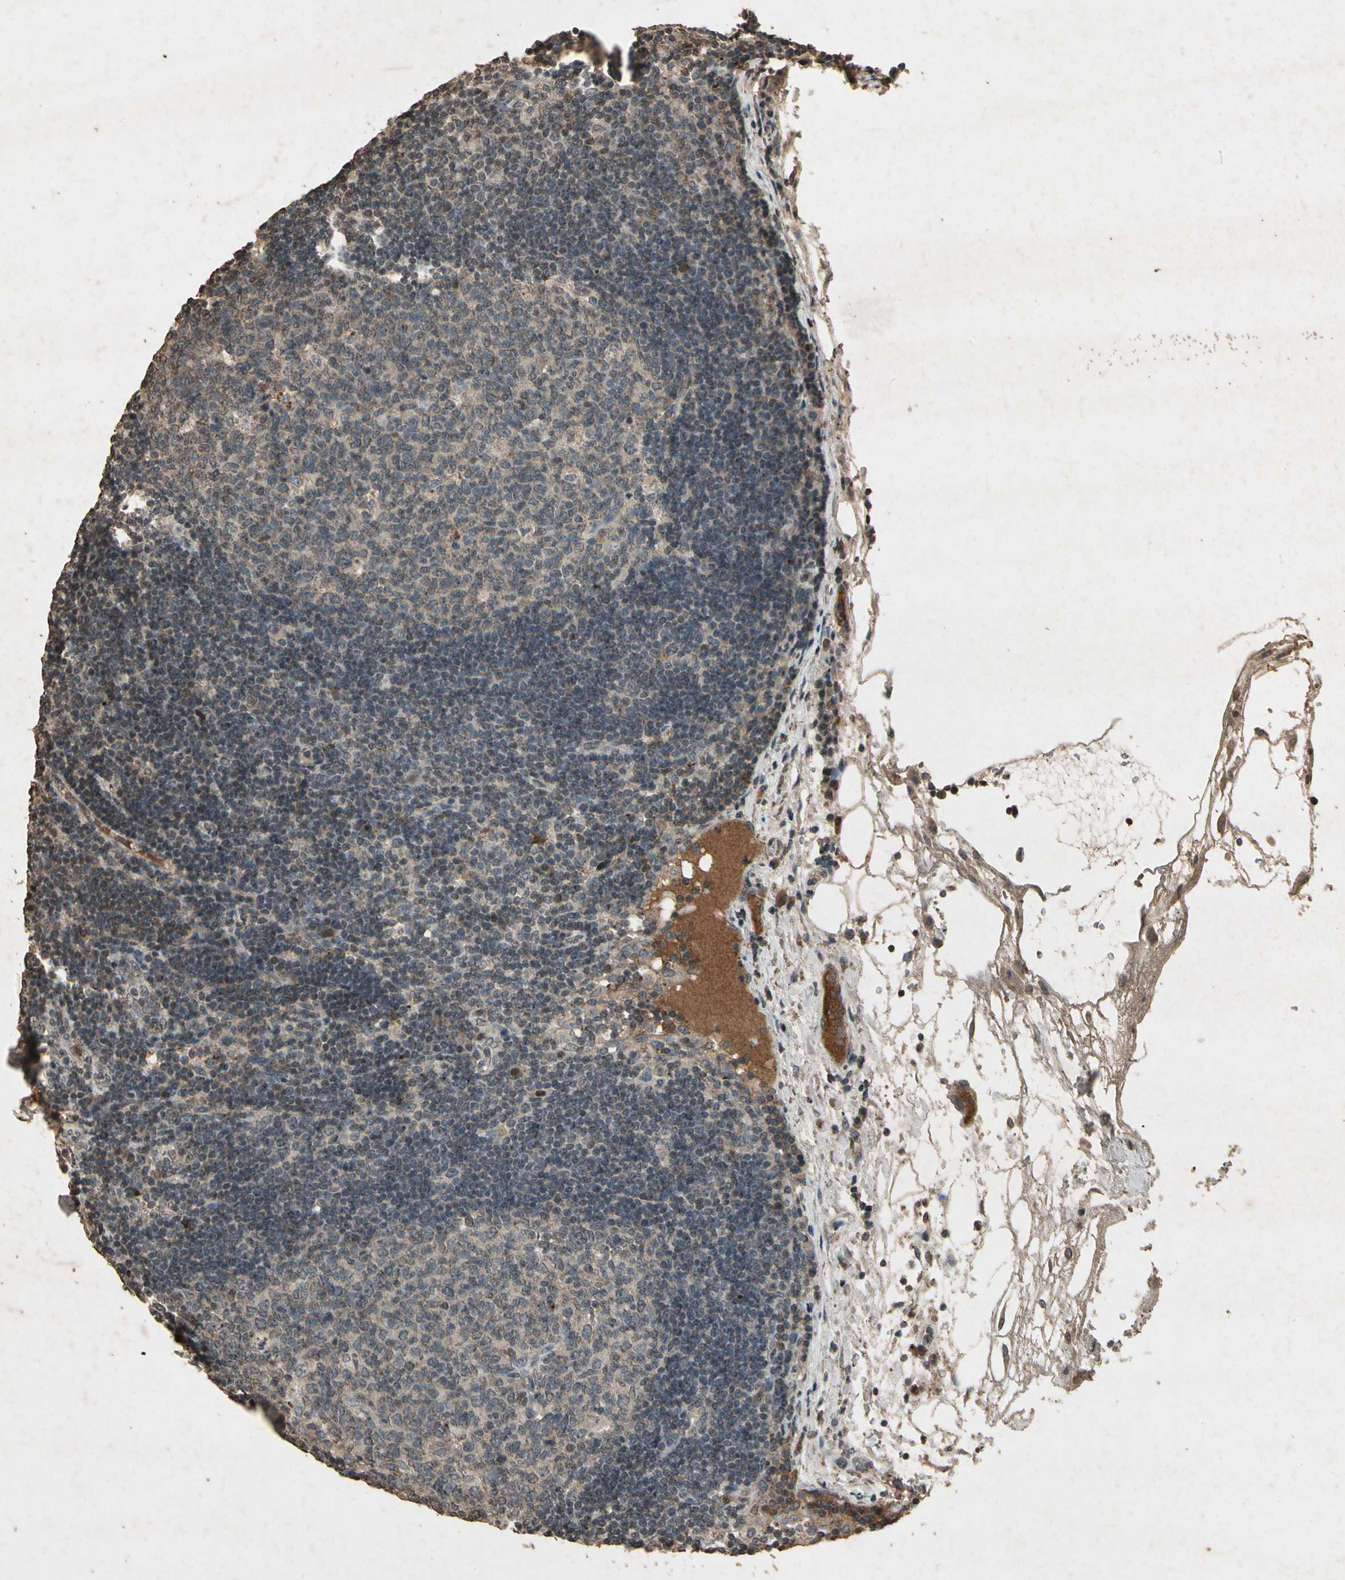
{"staining": {"intensity": "moderate", "quantity": ">75%", "location": "cytoplasmic/membranous"}, "tissue": "lymph node", "cell_type": "Germinal center cells", "image_type": "normal", "snomed": [{"axis": "morphology", "description": "Normal tissue, NOS"}, {"axis": "morphology", "description": "Squamous cell carcinoma, metastatic, NOS"}, {"axis": "topography", "description": "Lymph node"}], "caption": "Immunohistochemical staining of benign lymph node reveals moderate cytoplasmic/membranous protein positivity in about >75% of germinal center cells. (Brightfield microscopy of DAB IHC at high magnification).", "gene": "GC", "patient": {"sex": "female", "age": 53}}